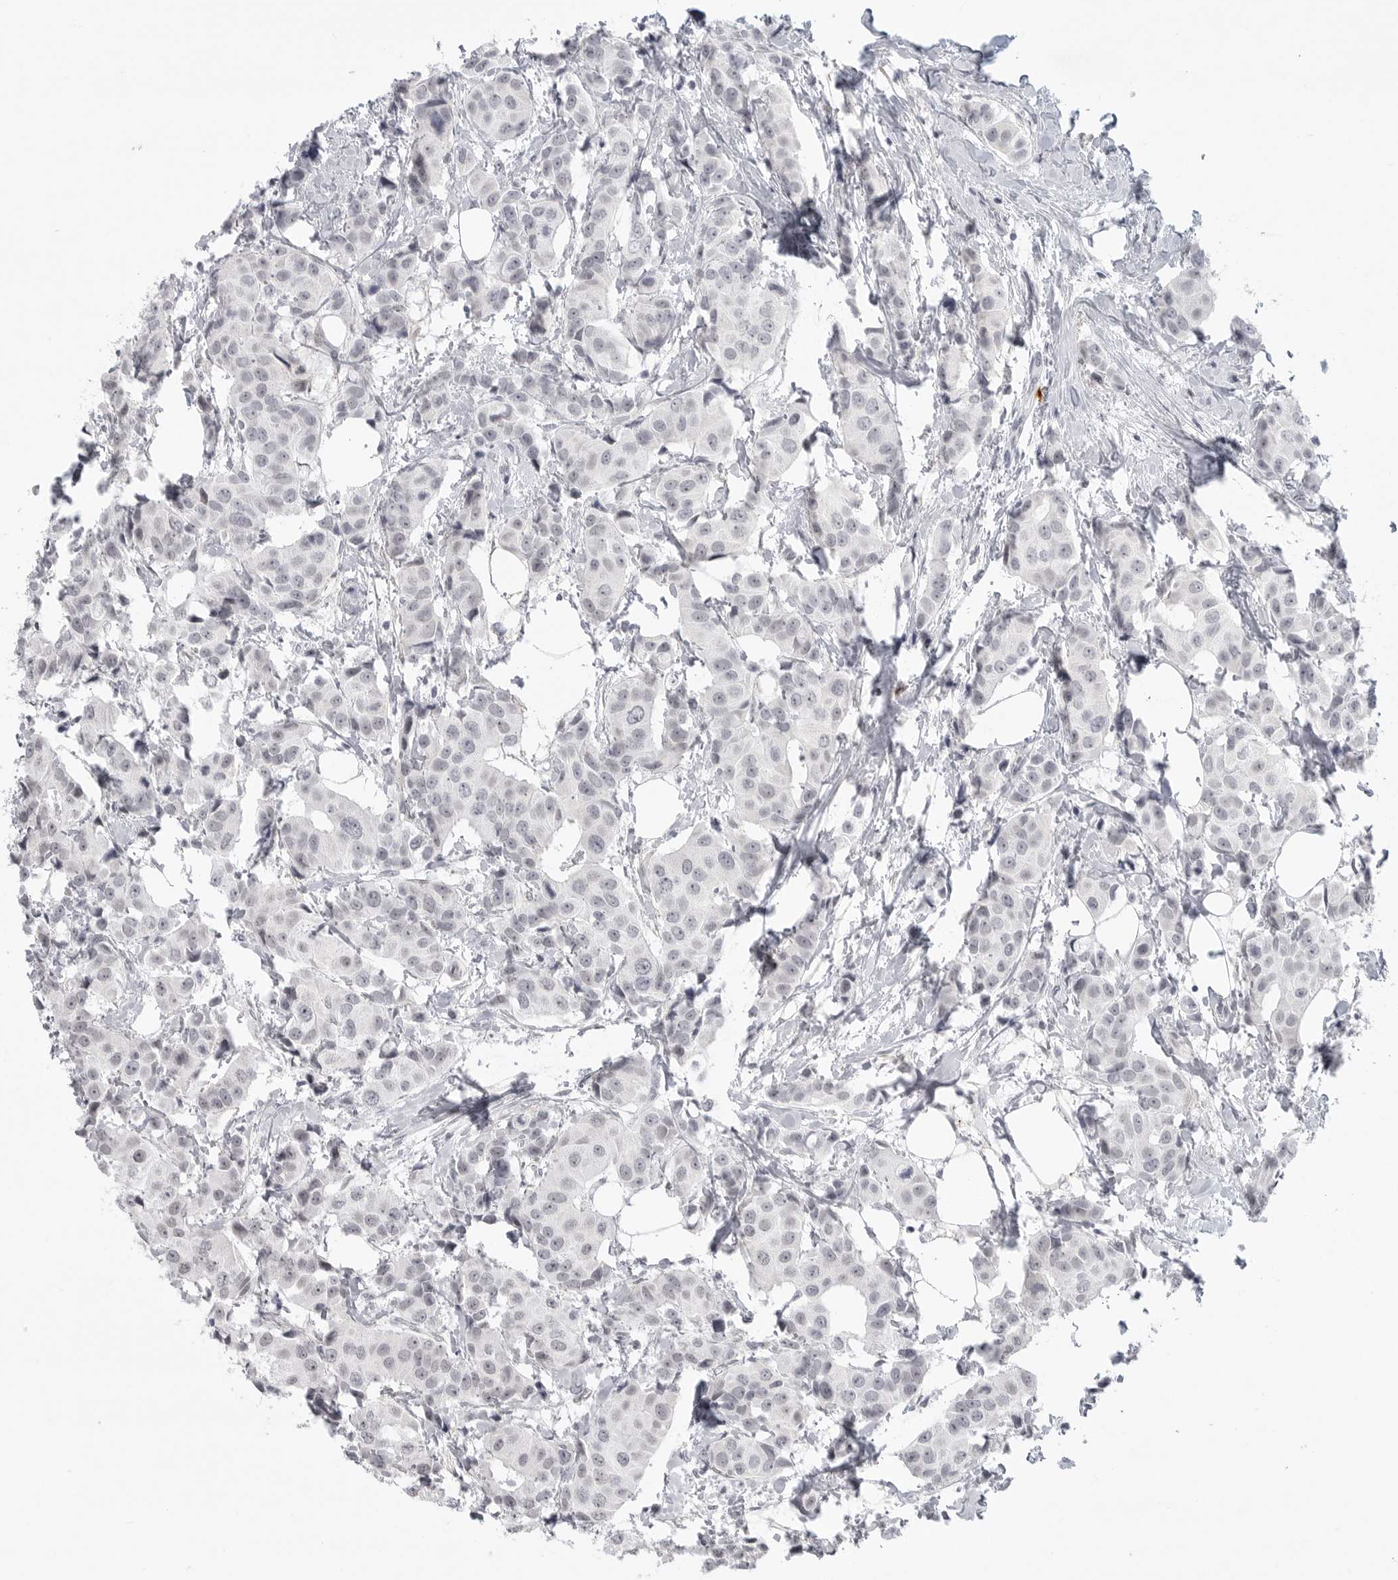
{"staining": {"intensity": "negative", "quantity": "none", "location": "none"}, "tissue": "breast cancer", "cell_type": "Tumor cells", "image_type": "cancer", "snomed": [{"axis": "morphology", "description": "Normal tissue, NOS"}, {"axis": "morphology", "description": "Duct carcinoma"}, {"axis": "topography", "description": "Breast"}], "caption": "Immunohistochemistry (IHC) of breast cancer exhibits no expression in tumor cells. Nuclei are stained in blue.", "gene": "TCTN3", "patient": {"sex": "female", "age": 39}}